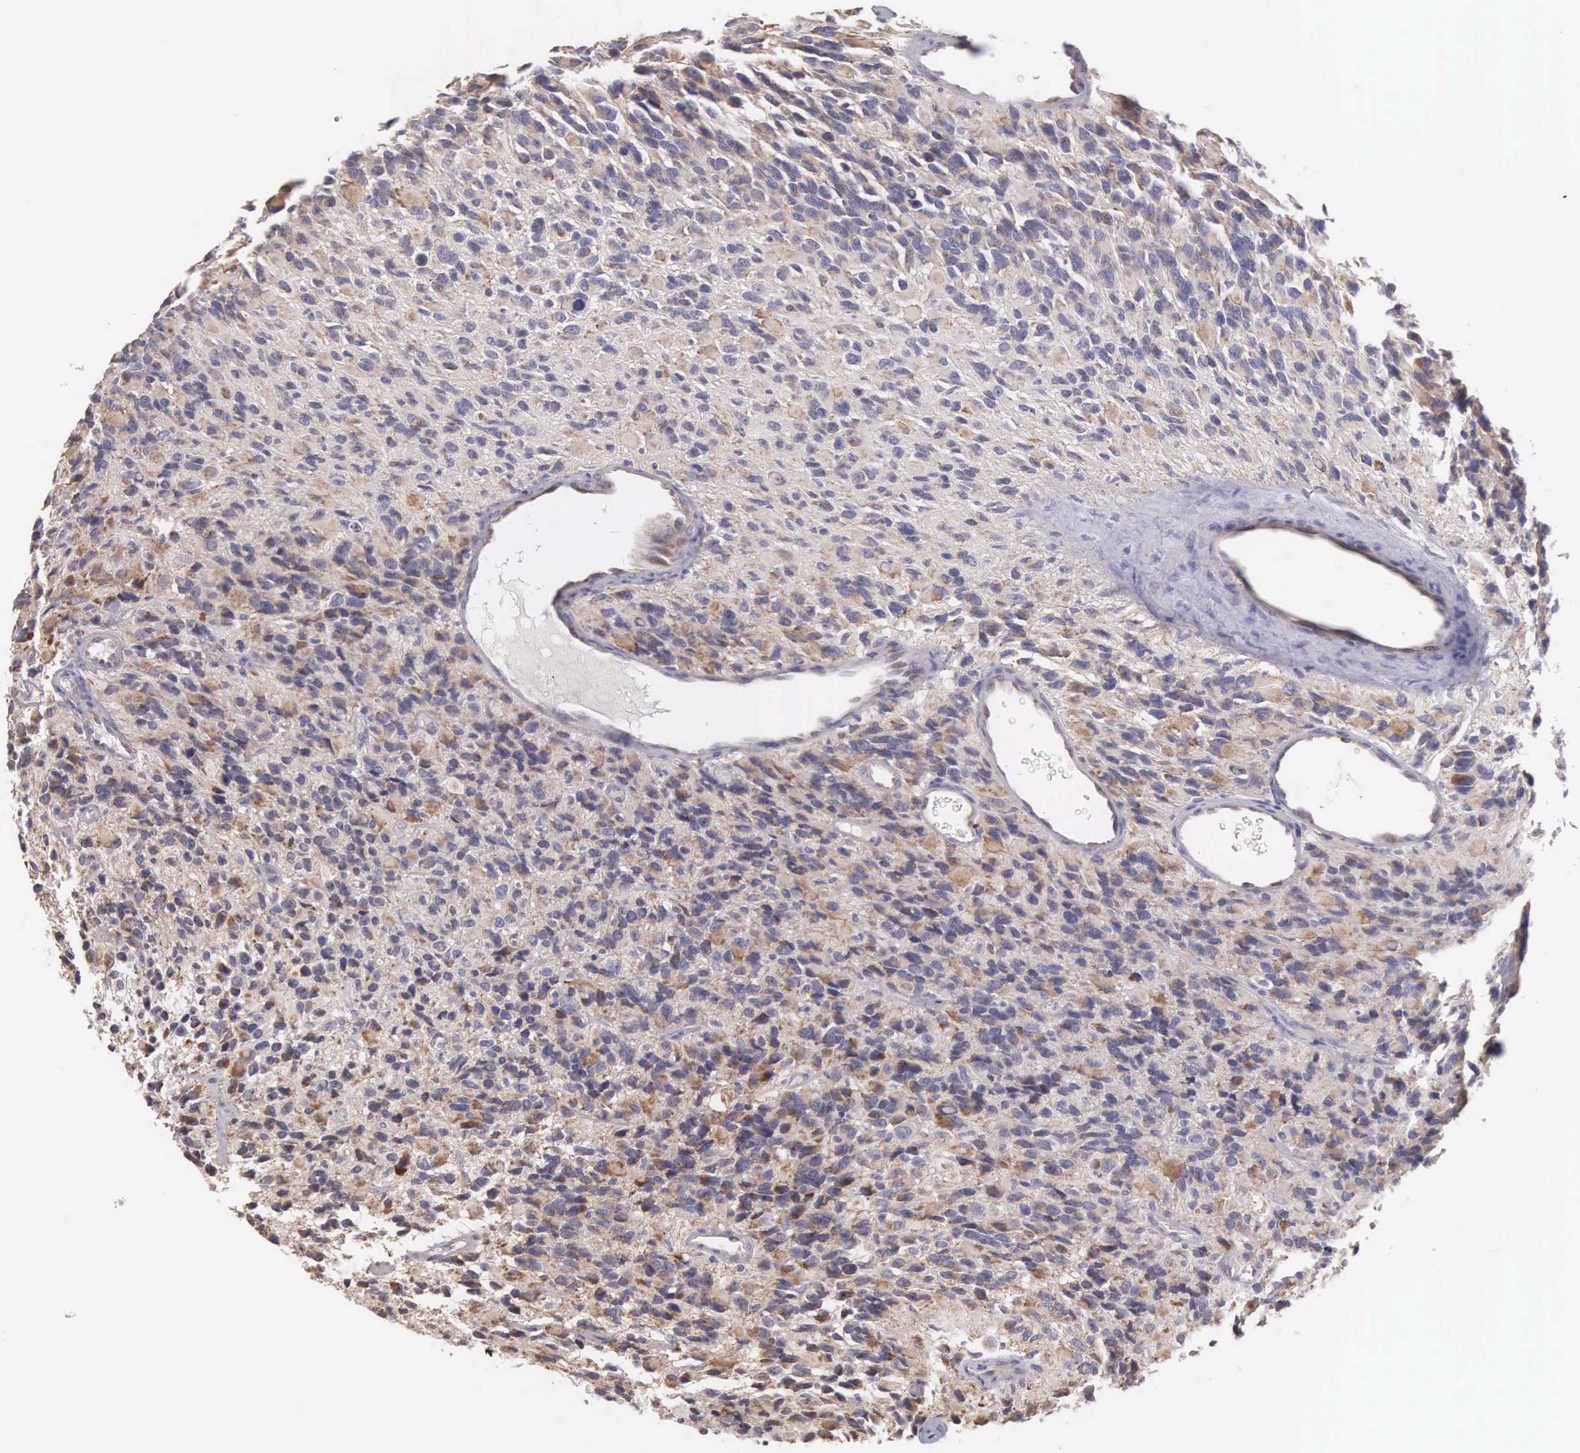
{"staining": {"intensity": "weak", "quantity": "<25%", "location": "cytoplasmic/membranous"}, "tissue": "glioma", "cell_type": "Tumor cells", "image_type": "cancer", "snomed": [{"axis": "morphology", "description": "Glioma, malignant, High grade"}, {"axis": "topography", "description": "Brain"}], "caption": "Malignant glioma (high-grade) stained for a protein using immunohistochemistry (IHC) exhibits no positivity tumor cells.", "gene": "PIR", "patient": {"sex": "male", "age": 77}}